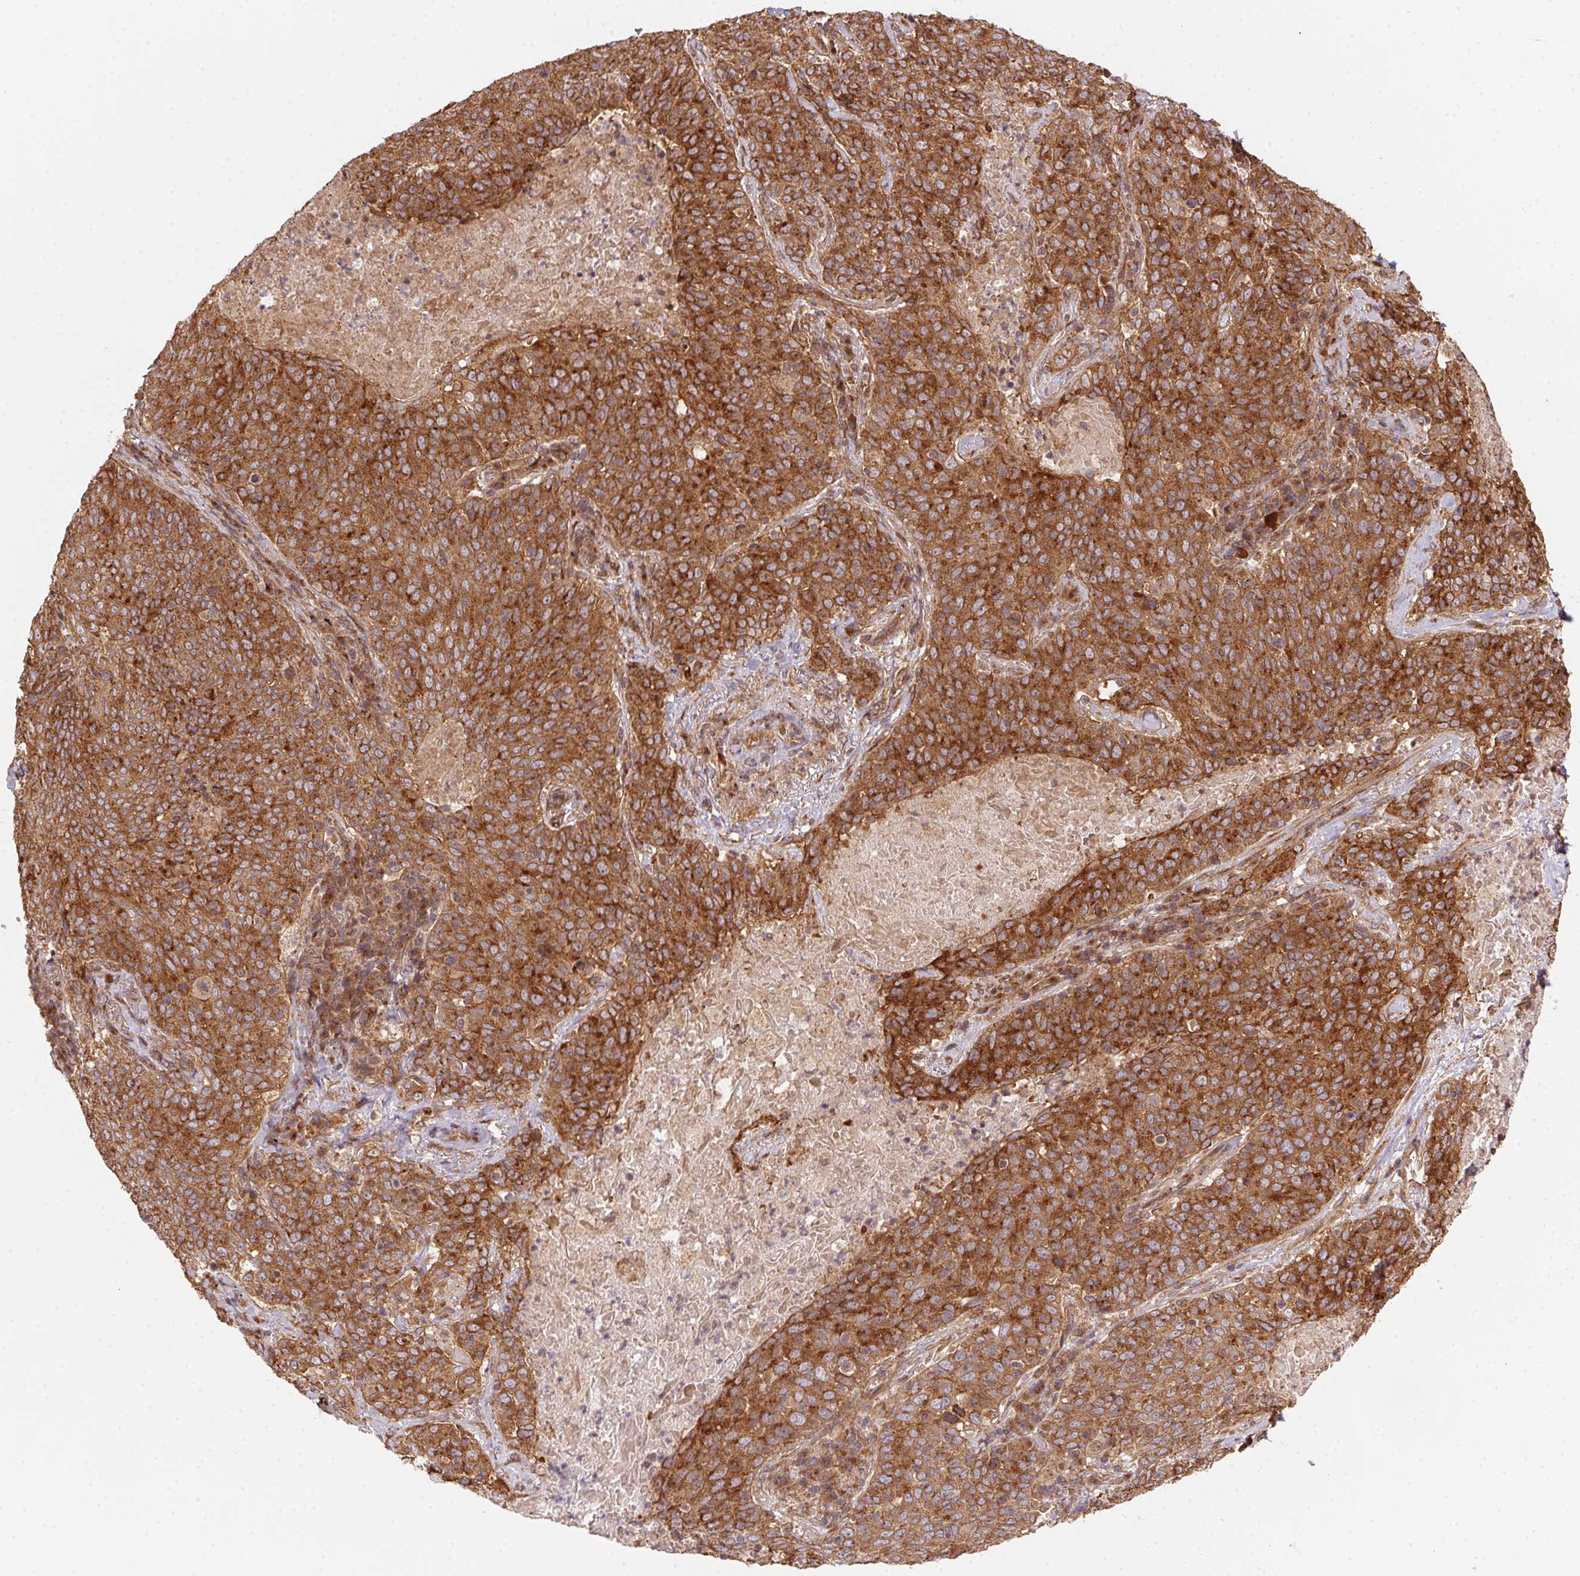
{"staining": {"intensity": "strong", "quantity": ">75%", "location": "cytoplasmic/membranous"}, "tissue": "lung cancer", "cell_type": "Tumor cells", "image_type": "cancer", "snomed": [{"axis": "morphology", "description": "Squamous cell carcinoma, NOS"}, {"axis": "topography", "description": "Lung"}], "caption": "Strong cytoplasmic/membranous staining for a protein is present in about >75% of tumor cells of lung cancer (squamous cell carcinoma) using immunohistochemistry.", "gene": "USE1", "patient": {"sex": "male", "age": 82}}